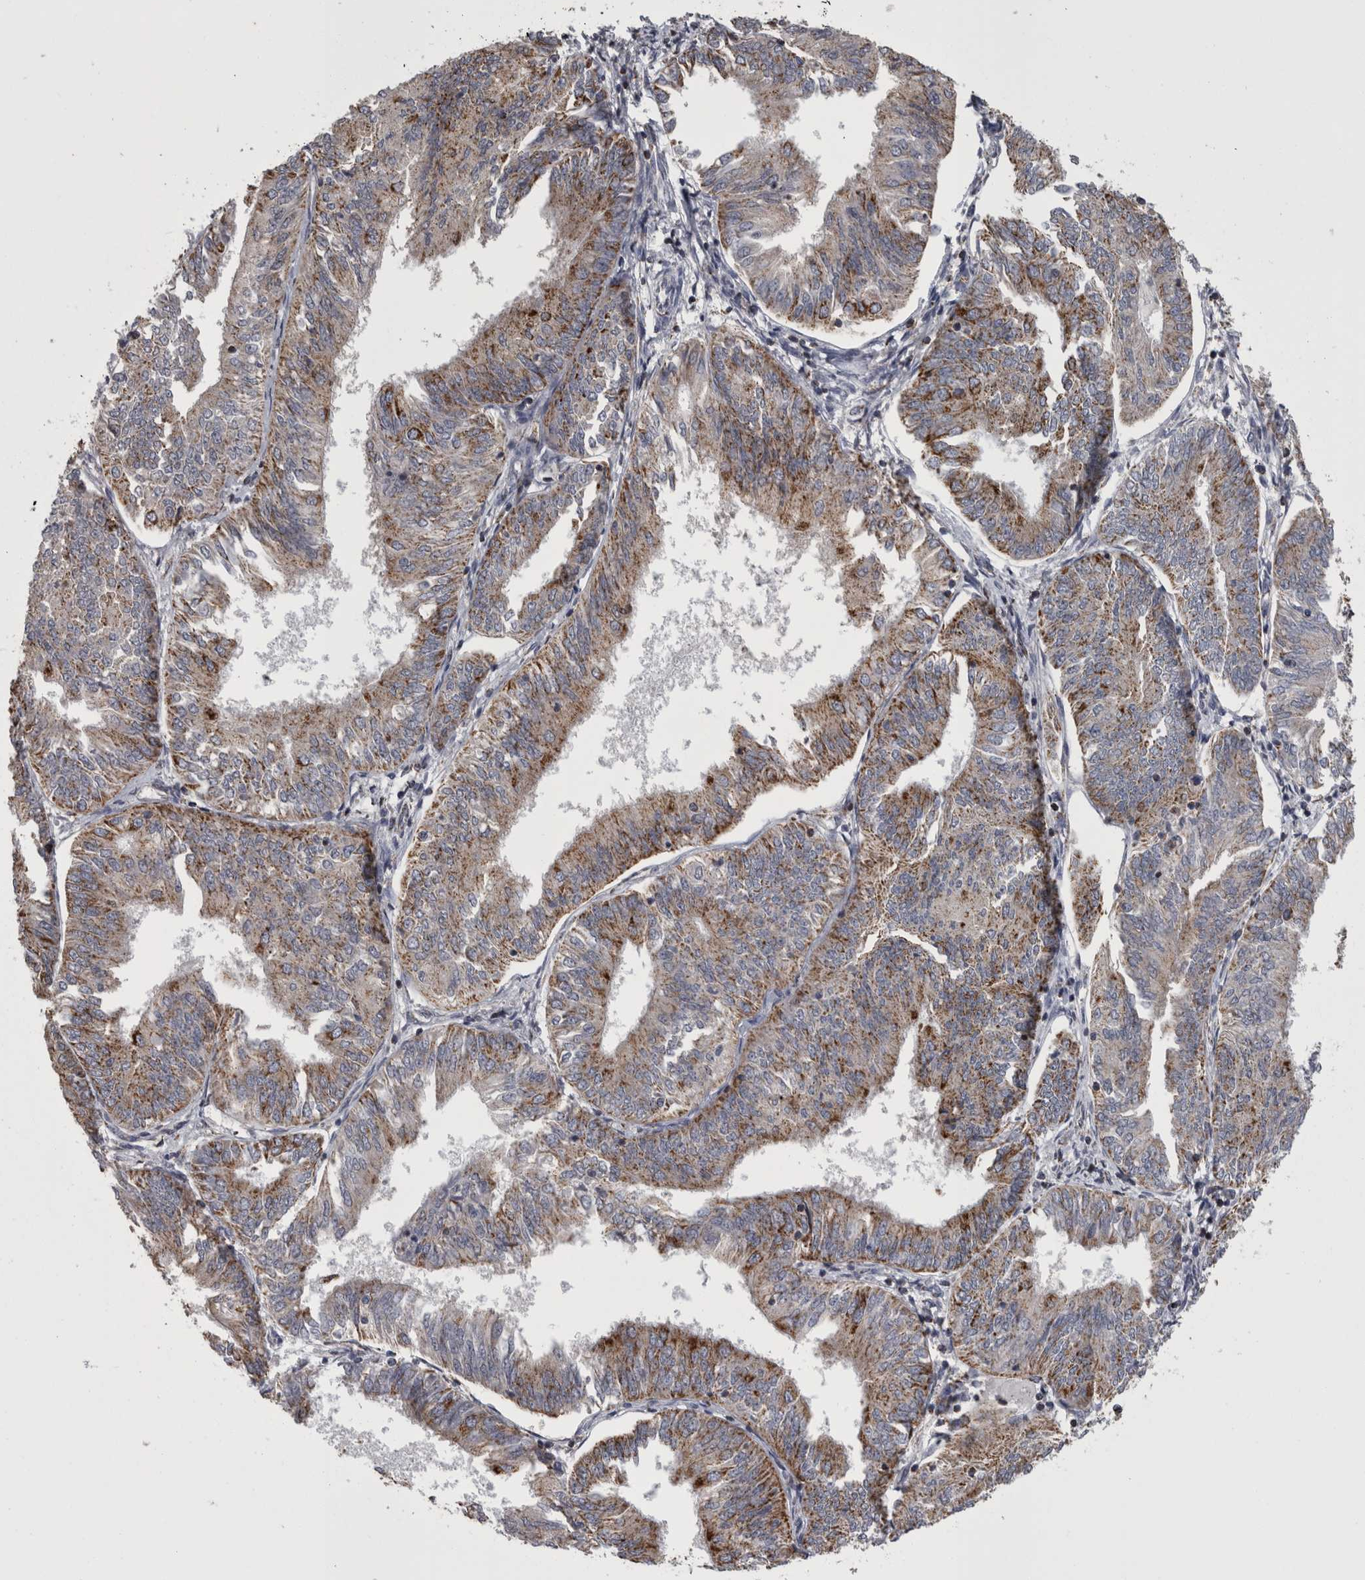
{"staining": {"intensity": "moderate", "quantity": ">75%", "location": "cytoplasmic/membranous"}, "tissue": "endometrial cancer", "cell_type": "Tumor cells", "image_type": "cancer", "snomed": [{"axis": "morphology", "description": "Adenocarcinoma, NOS"}, {"axis": "topography", "description": "Endometrium"}], "caption": "Immunohistochemical staining of adenocarcinoma (endometrial) demonstrates medium levels of moderate cytoplasmic/membranous positivity in approximately >75% of tumor cells.", "gene": "MDH2", "patient": {"sex": "female", "age": 58}}